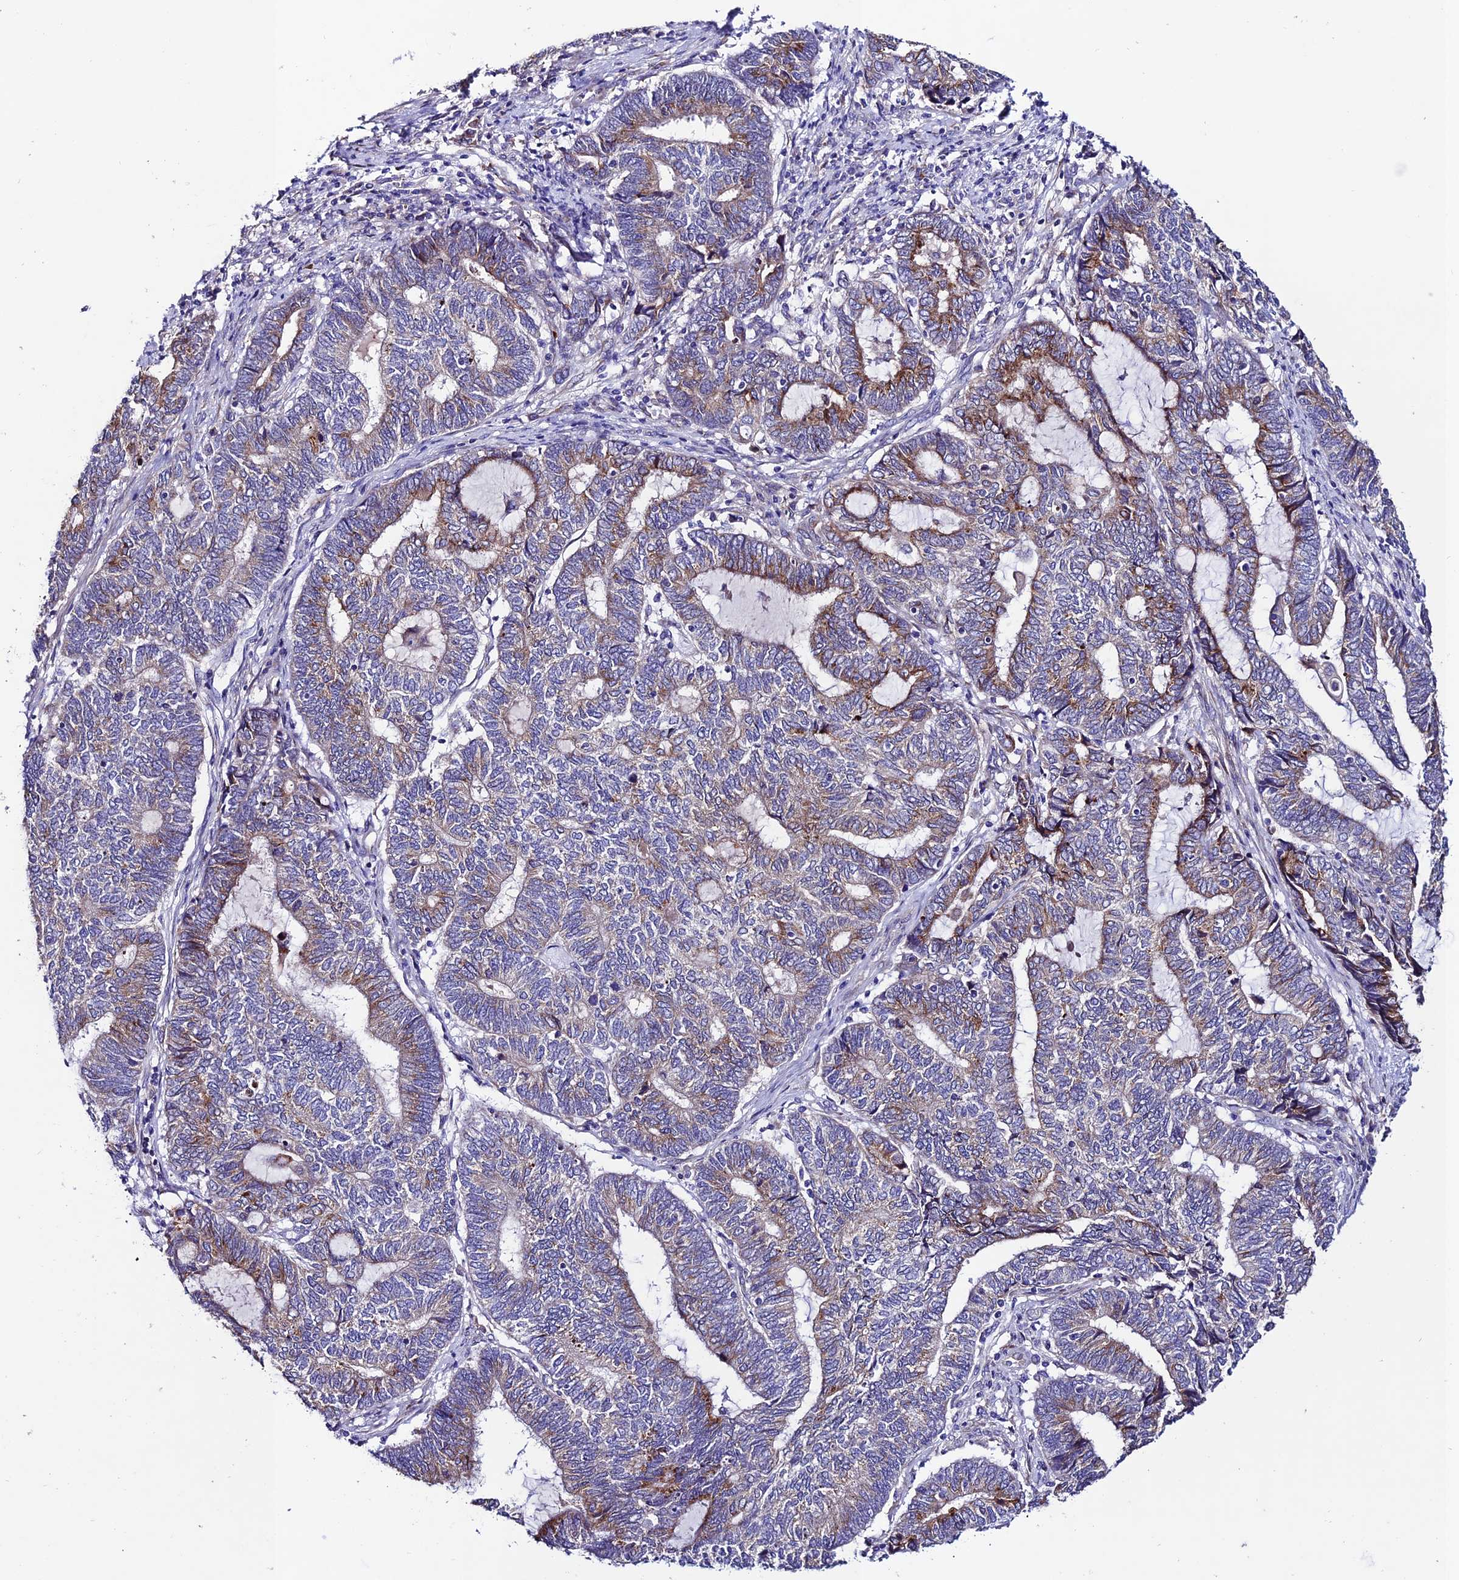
{"staining": {"intensity": "moderate", "quantity": "25%-75%", "location": "cytoplasmic/membranous"}, "tissue": "endometrial cancer", "cell_type": "Tumor cells", "image_type": "cancer", "snomed": [{"axis": "morphology", "description": "Adenocarcinoma, NOS"}, {"axis": "topography", "description": "Uterus"}, {"axis": "topography", "description": "Endometrium"}], "caption": "Immunohistochemistry (IHC) micrograph of human endometrial cancer (adenocarcinoma) stained for a protein (brown), which displays medium levels of moderate cytoplasmic/membranous positivity in approximately 25%-75% of tumor cells.", "gene": "OR51Q1", "patient": {"sex": "female", "age": 70}}